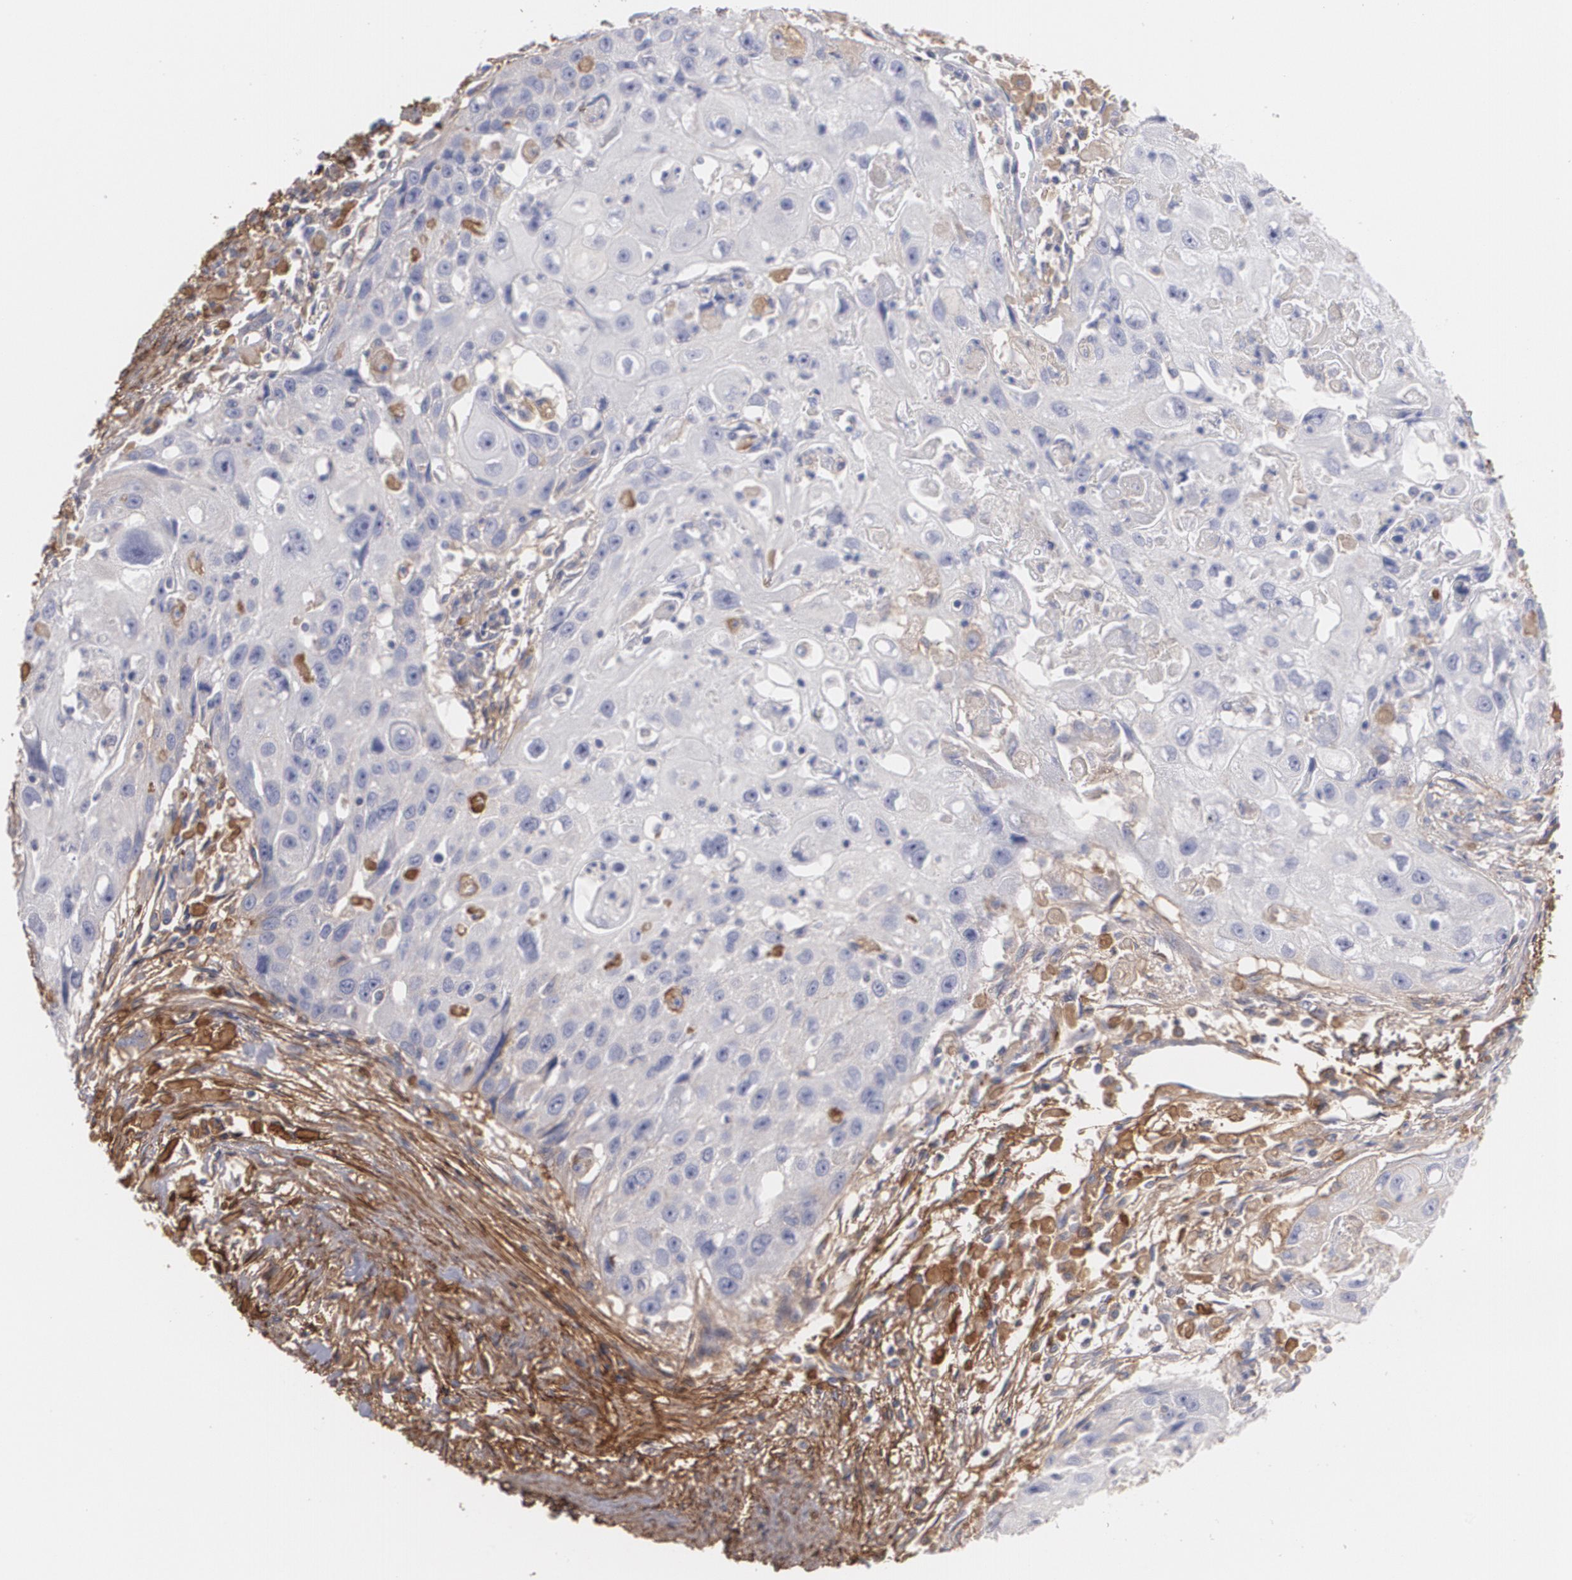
{"staining": {"intensity": "negative", "quantity": "none", "location": "none"}, "tissue": "head and neck cancer", "cell_type": "Tumor cells", "image_type": "cancer", "snomed": [{"axis": "morphology", "description": "Squamous cell carcinoma, NOS"}, {"axis": "topography", "description": "Head-Neck"}], "caption": "Immunohistochemical staining of human head and neck cancer (squamous cell carcinoma) shows no significant positivity in tumor cells.", "gene": "FBLN1", "patient": {"sex": "male", "age": 64}}